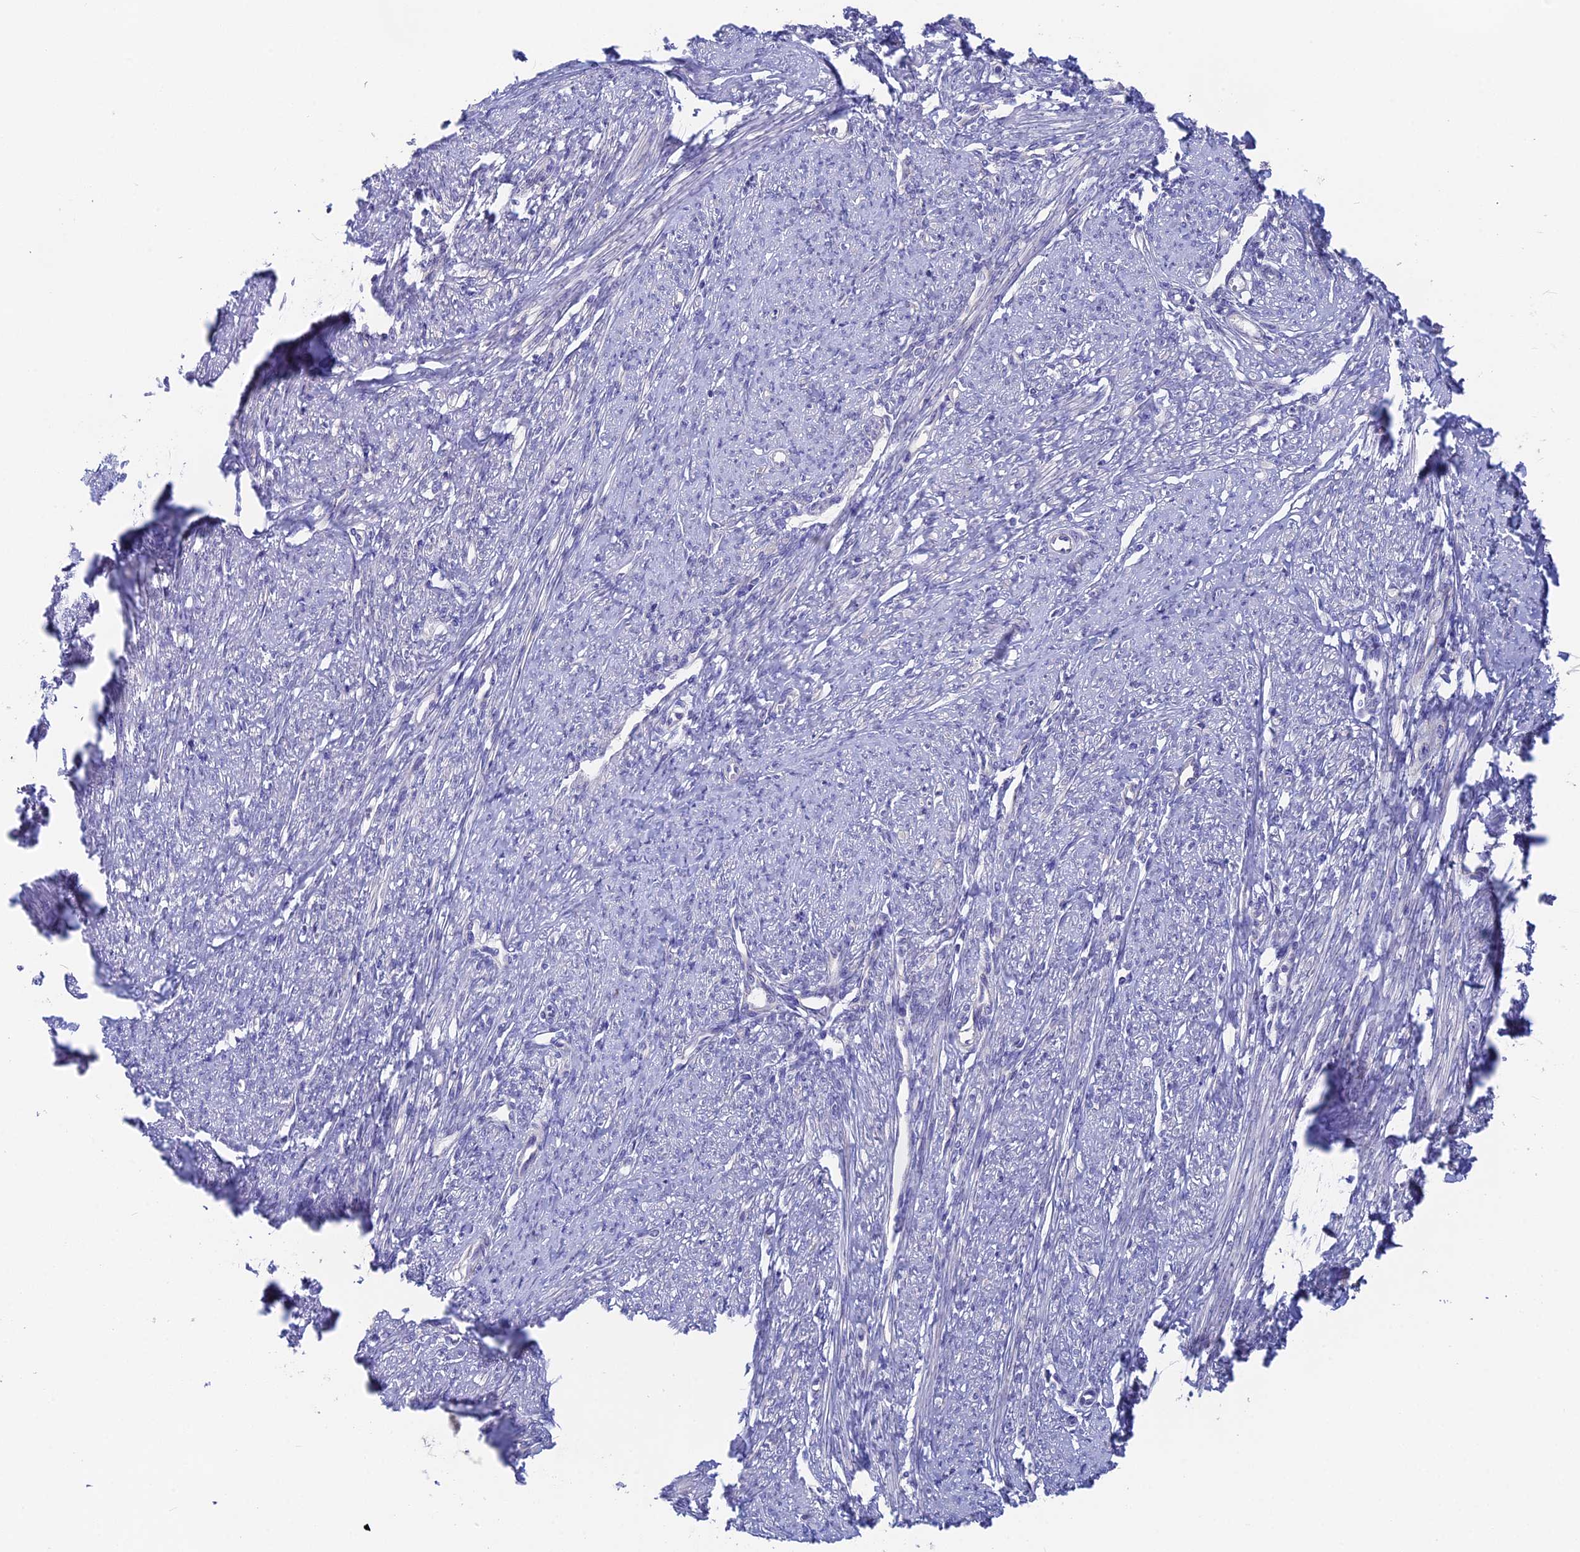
{"staining": {"intensity": "negative", "quantity": "none", "location": "none"}, "tissue": "smooth muscle", "cell_type": "Smooth muscle cells", "image_type": "normal", "snomed": [{"axis": "morphology", "description": "Normal tissue, NOS"}, {"axis": "topography", "description": "Smooth muscle"}, {"axis": "topography", "description": "Uterus"}], "caption": "An image of smooth muscle stained for a protein demonstrates no brown staining in smooth muscle cells. (Brightfield microscopy of DAB (3,3'-diaminobenzidine) immunohistochemistry (IHC) at high magnification).", "gene": "TENT4B", "patient": {"sex": "female", "age": 59}}